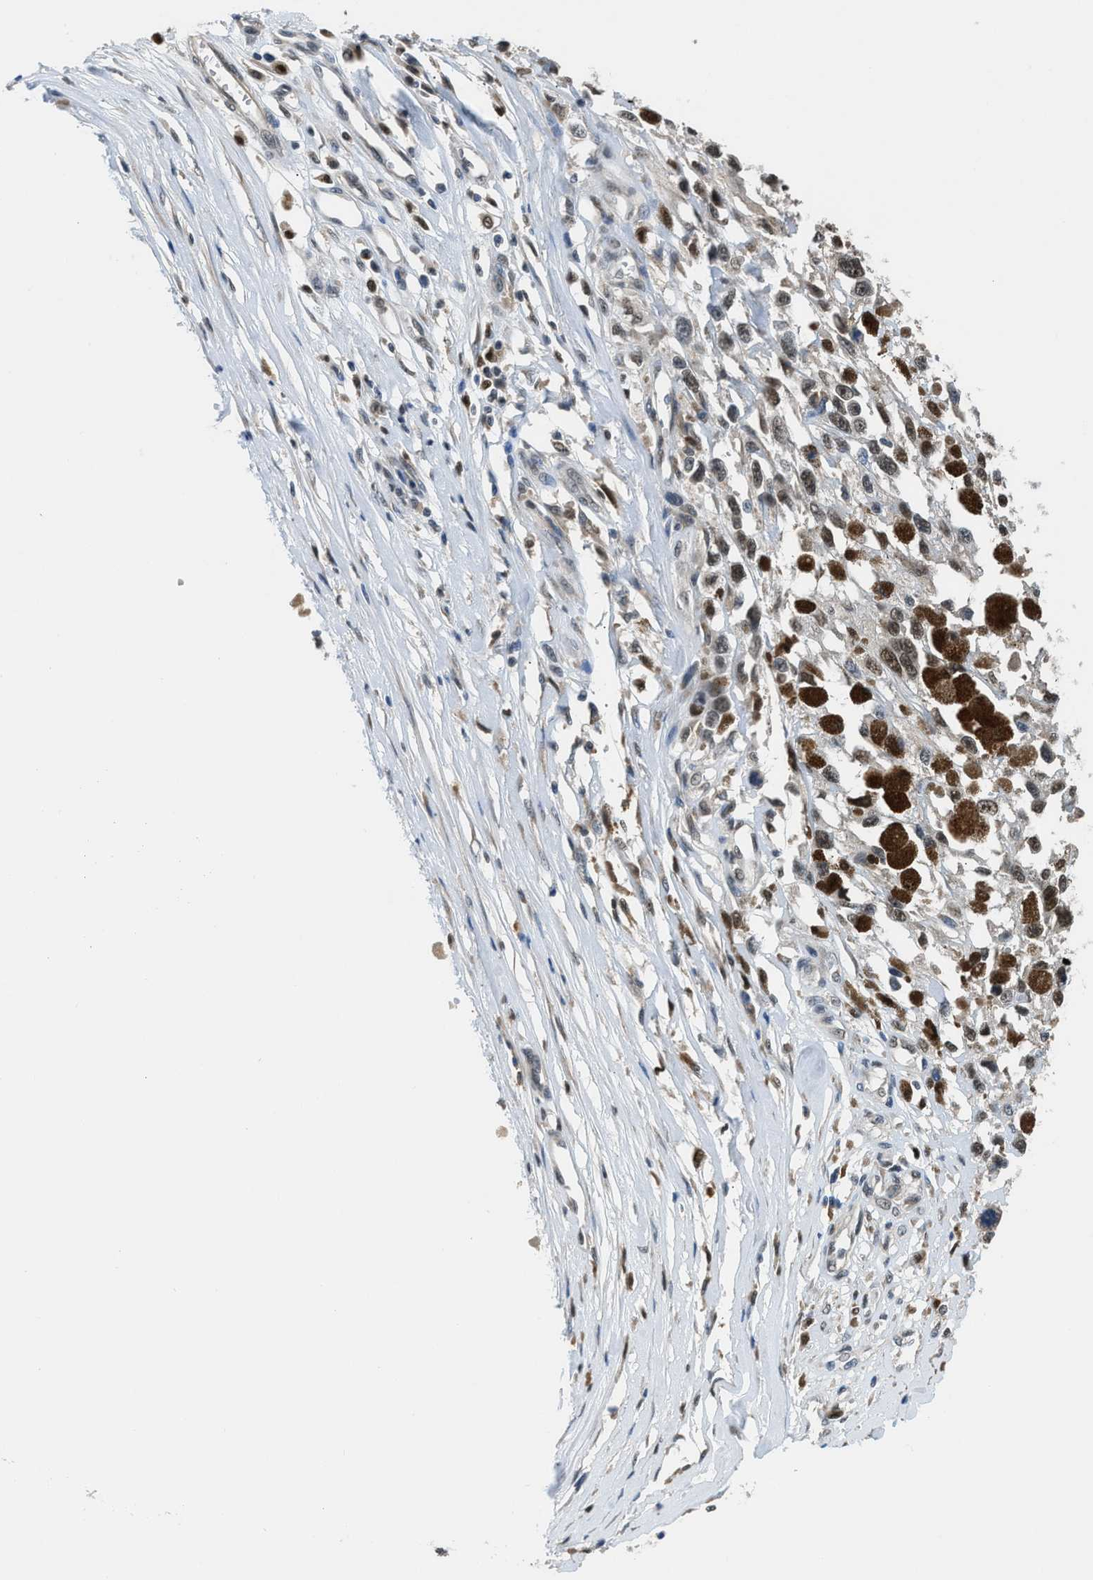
{"staining": {"intensity": "weak", "quantity": "25%-75%", "location": "nuclear"}, "tissue": "melanoma", "cell_type": "Tumor cells", "image_type": "cancer", "snomed": [{"axis": "morphology", "description": "Malignant melanoma, Metastatic site"}, {"axis": "topography", "description": "Lymph node"}], "caption": "IHC (DAB) staining of human malignant melanoma (metastatic site) displays weak nuclear protein staining in approximately 25%-75% of tumor cells.", "gene": "ALX1", "patient": {"sex": "male", "age": 59}}